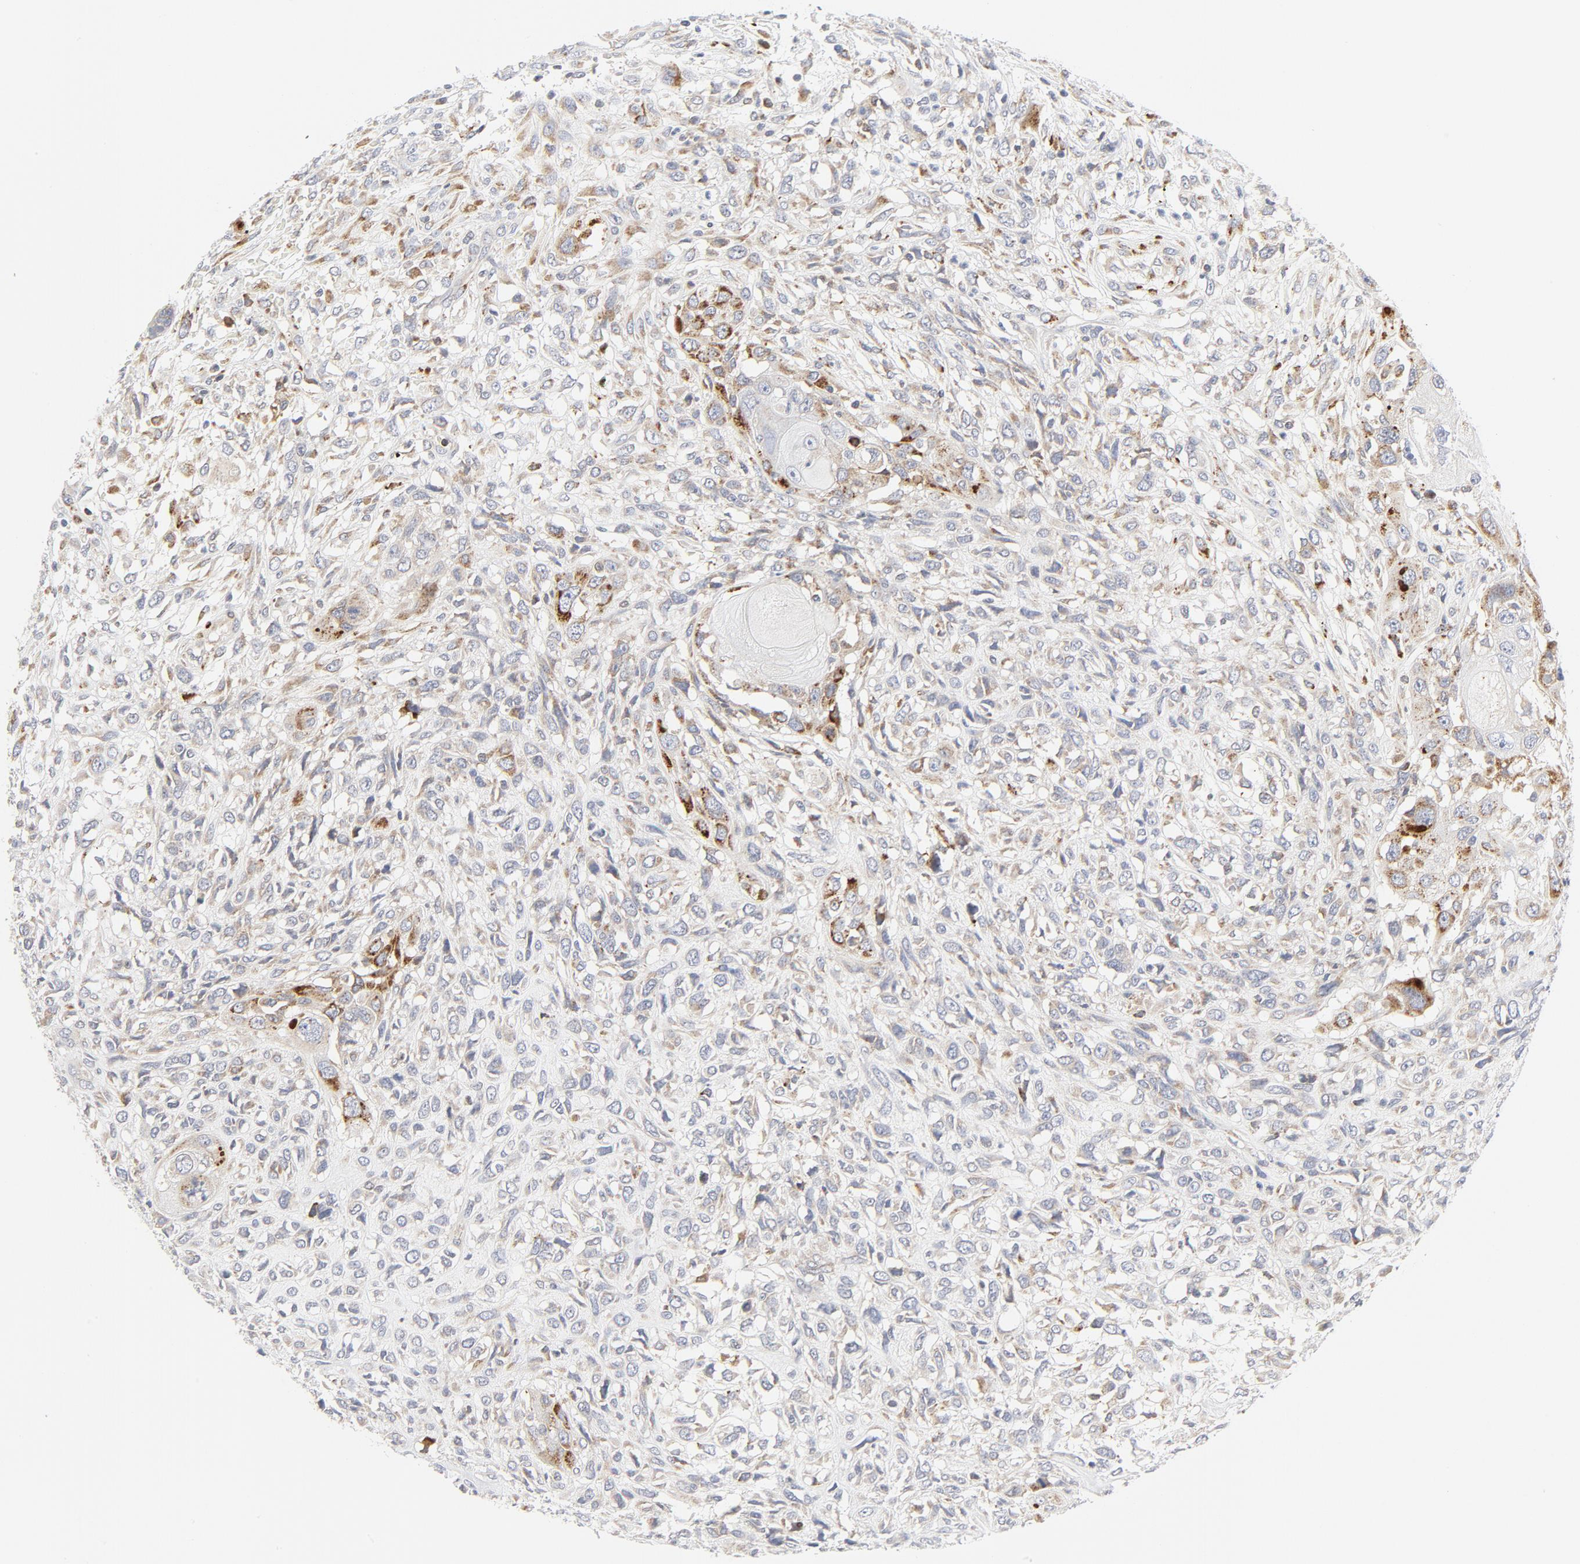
{"staining": {"intensity": "moderate", "quantity": "25%-75%", "location": "cytoplasmic/membranous"}, "tissue": "head and neck cancer", "cell_type": "Tumor cells", "image_type": "cancer", "snomed": [{"axis": "morphology", "description": "Neoplasm, malignant, NOS"}, {"axis": "topography", "description": "Salivary gland"}, {"axis": "topography", "description": "Head-Neck"}], "caption": "A histopathology image of human head and neck cancer (neoplasm (malignant)) stained for a protein reveals moderate cytoplasmic/membranous brown staining in tumor cells.", "gene": "LRP6", "patient": {"sex": "male", "age": 43}}